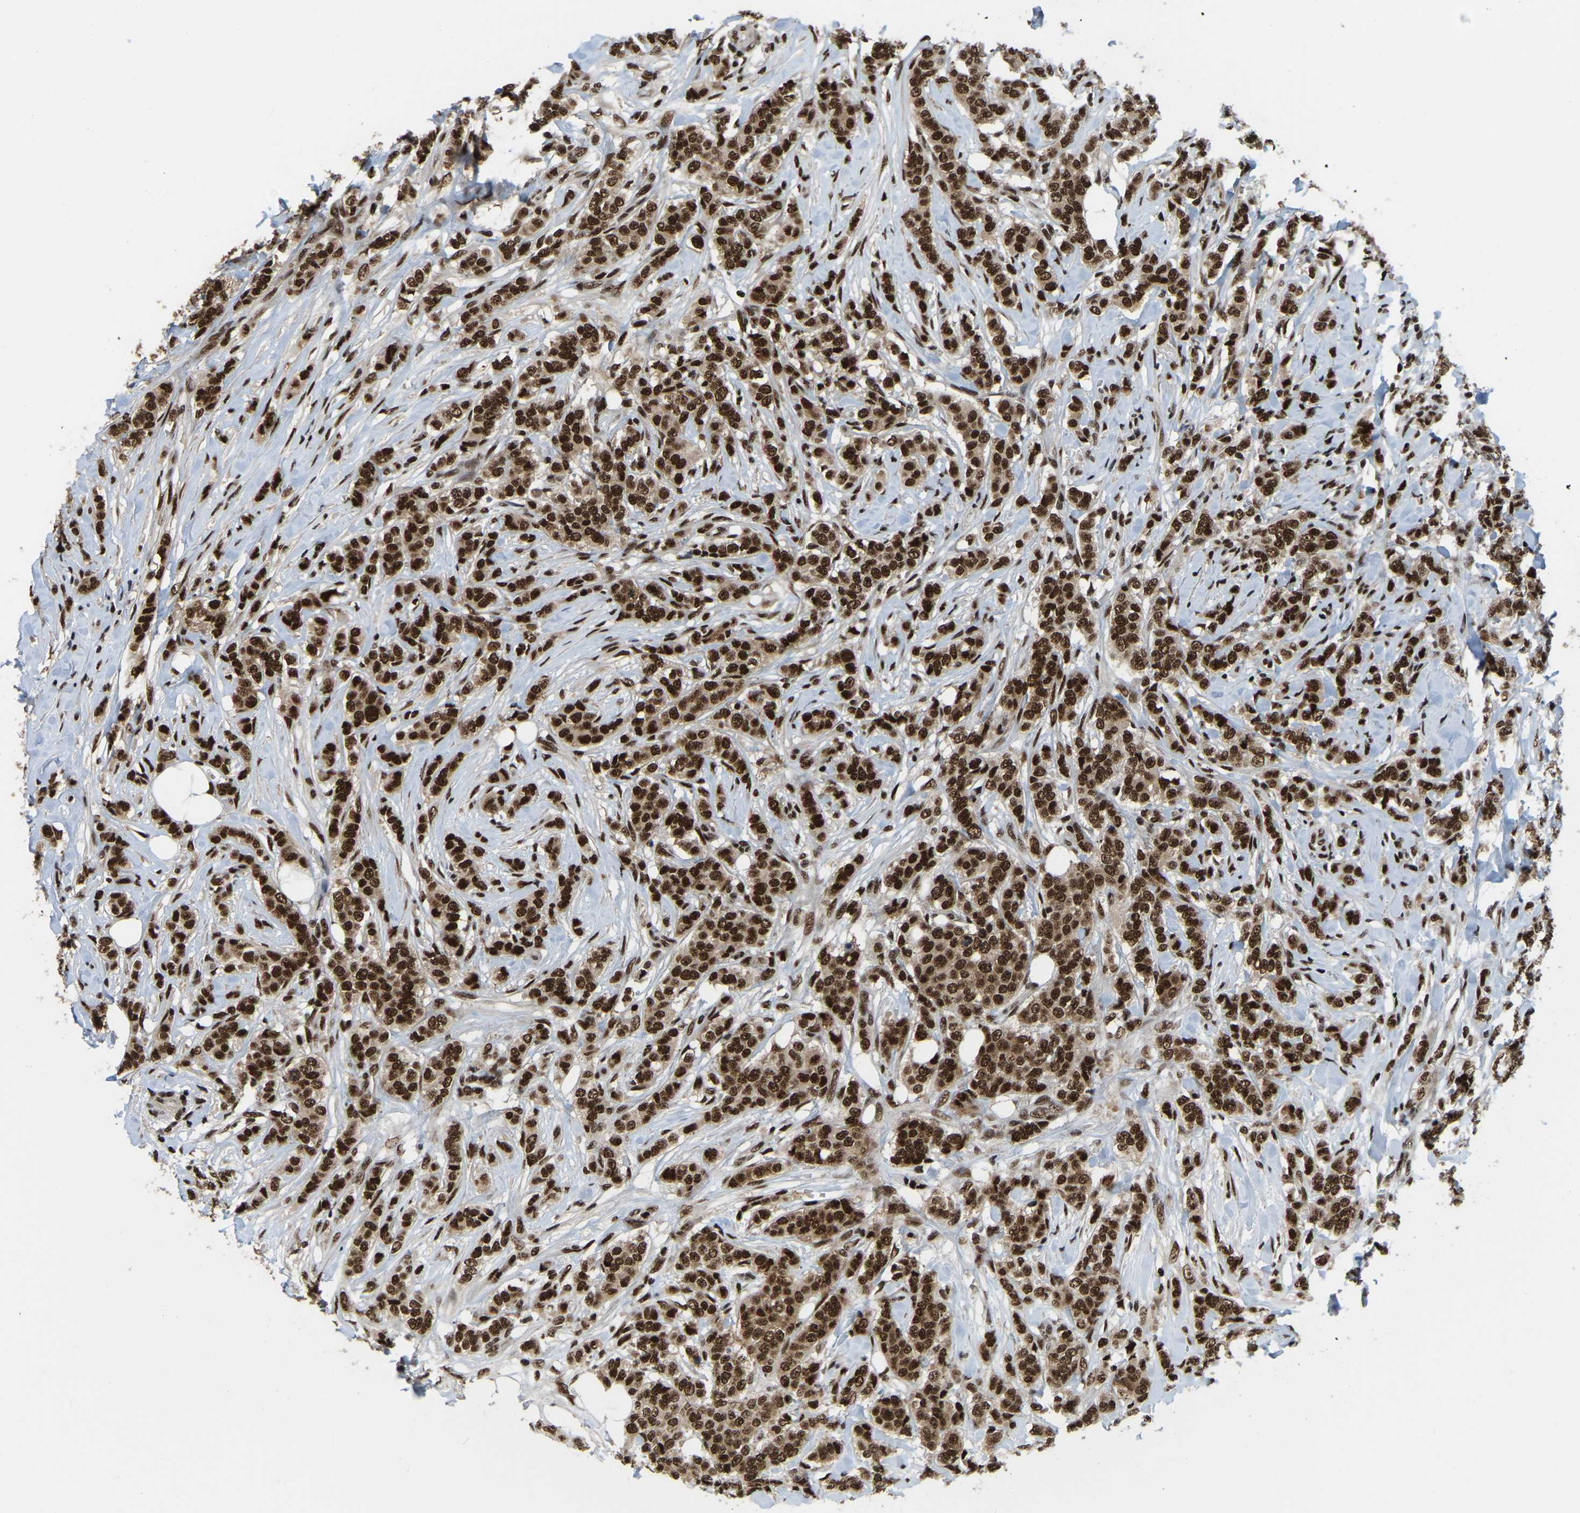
{"staining": {"intensity": "strong", "quantity": ">75%", "location": "nuclear"}, "tissue": "breast cancer", "cell_type": "Tumor cells", "image_type": "cancer", "snomed": [{"axis": "morphology", "description": "Lobular carcinoma"}, {"axis": "topography", "description": "Skin"}, {"axis": "topography", "description": "Breast"}], "caption": "Immunohistochemistry staining of lobular carcinoma (breast), which exhibits high levels of strong nuclear staining in about >75% of tumor cells indicating strong nuclear protein staining. The staining was performed using DAB (3,3'-diaminobenzidine) (brown) for protein detection and nuclei were counterstained in hematoxylin (blue).", "gene": "TBL1XR1", "patient": {"sex": "female", "age": 46}}